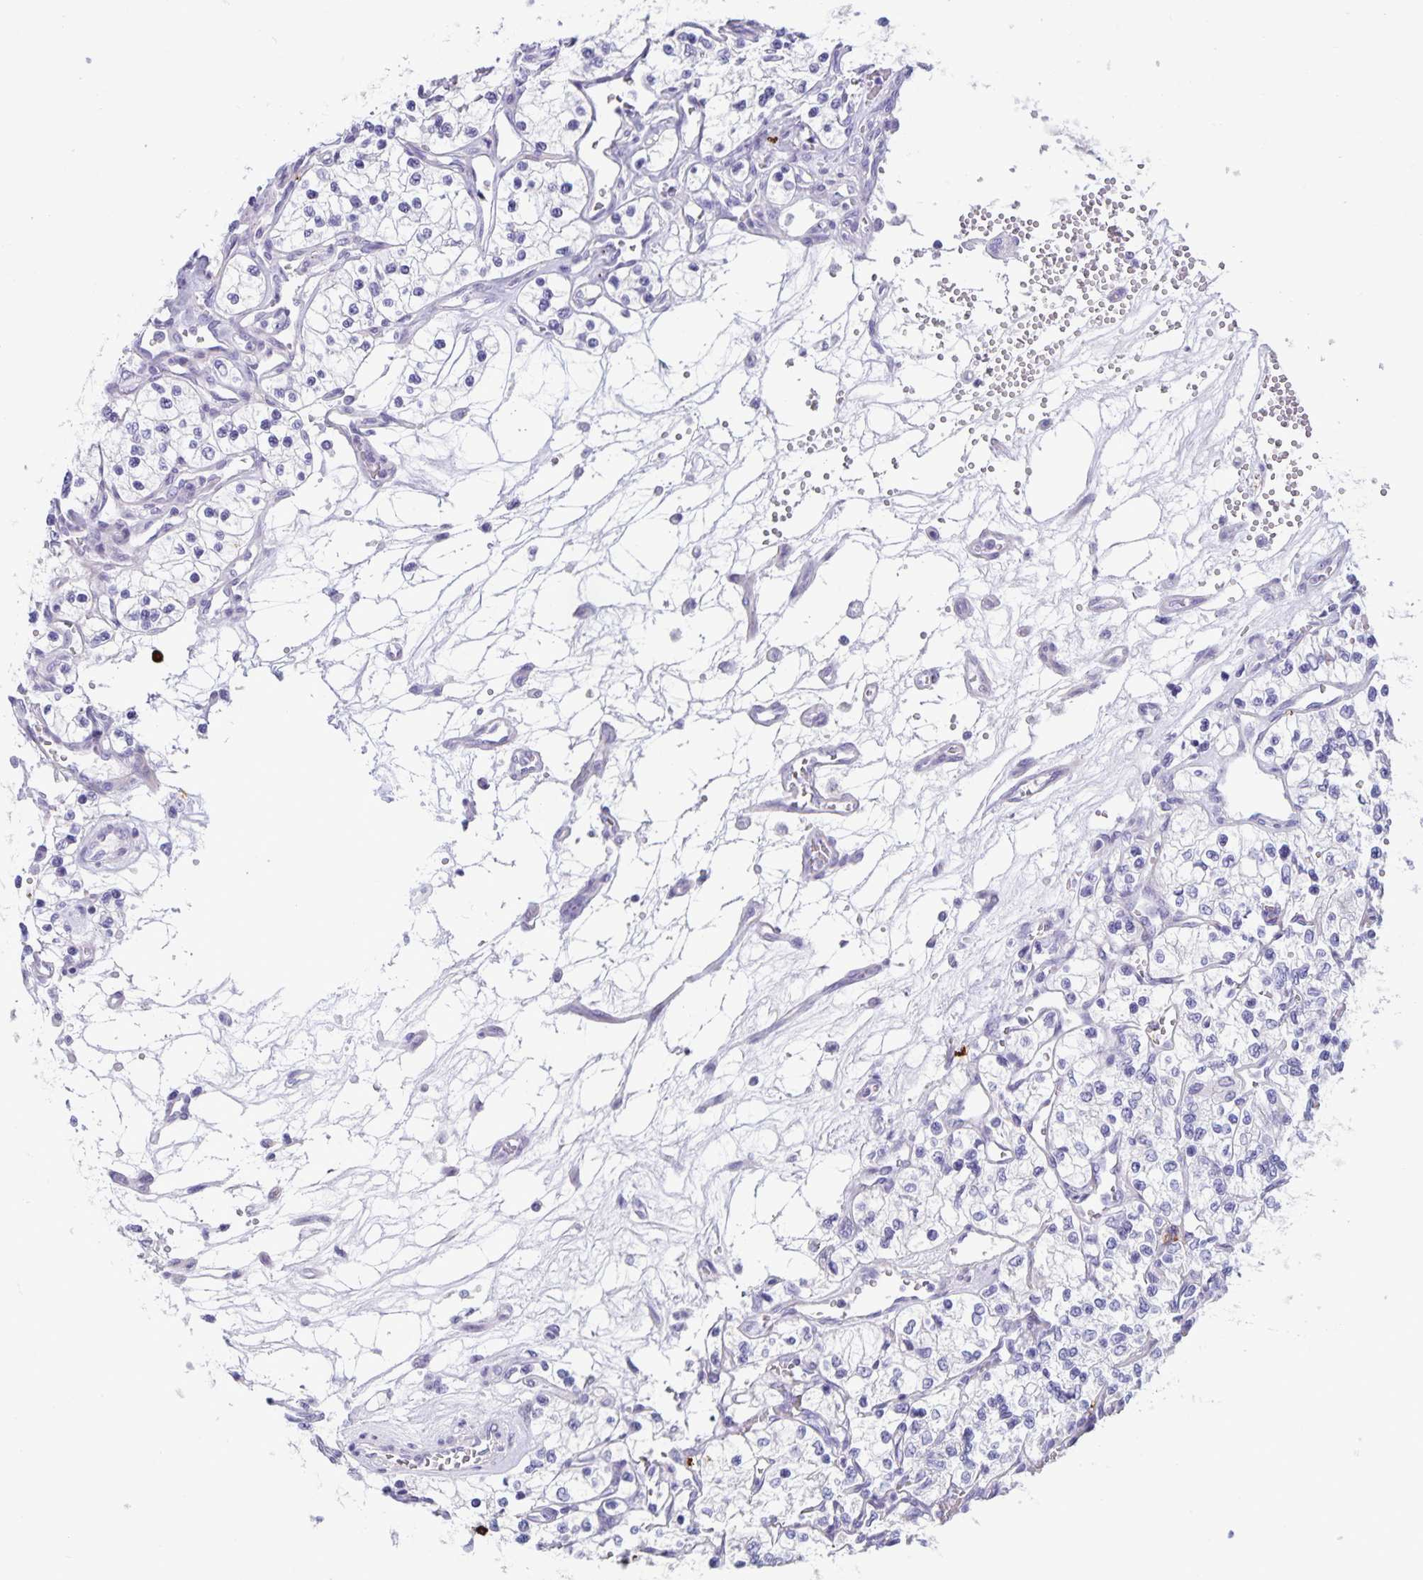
{"staining": {"intensity": "negative", "quantity": "none", "location": "none"}, "tissue": "renal cancer", "cell_type": "Tumor cells", "image_type": "cancer", "snomed": [{"axis": "morphology", "description": "Adenocarcinoma, NOS"}, {"axis": "topography", "description": "Kidney"}], "caption": "This is an IHC micrograph of human renal adenocarcinoma. There is no staining in tumor cells.", "gene": "IBTK", "patient": {"sex": "female", "age": 69}}